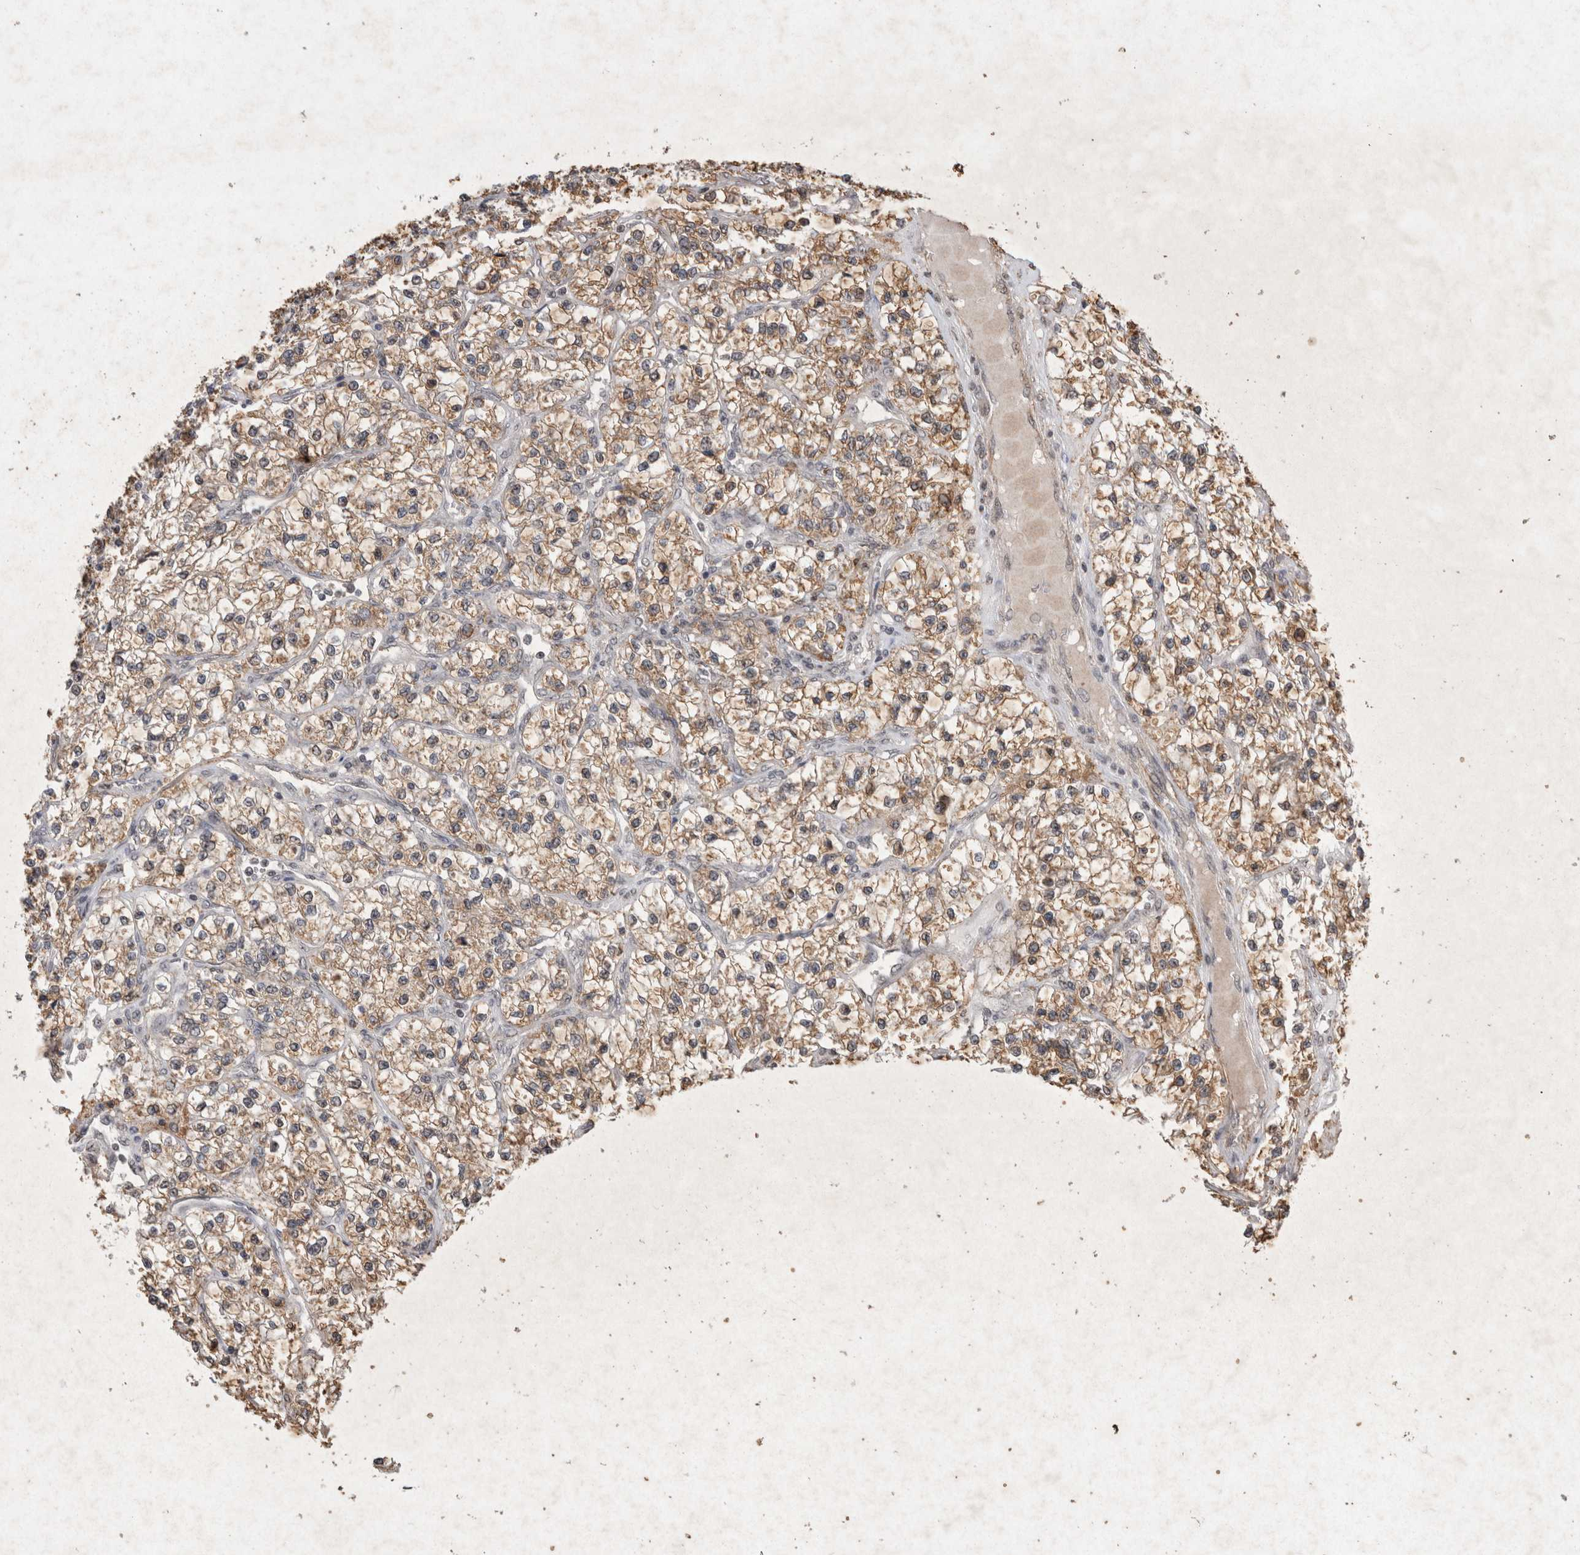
{"staining": {"intensity": "moderate", "quantity": ">75%", "location": "cytoplasmic/membranous"}, "tissue": "renal cancer", "cell_type": "Tumor cells", "image_type": "cancer", "snomed": [{"axis": "morphology", "description": "Adenocarcinoma, NOS"}, {"axis": "topography", "description": "Kidney"}], "caption": "Renal cancer was stained to show a protein in brown. There is medium levels of moderate cytoplasmic/membranous staining in about >75% of tumor cells.", "gene": "STK11", "patient": {"sex": "female", "age": 57}}